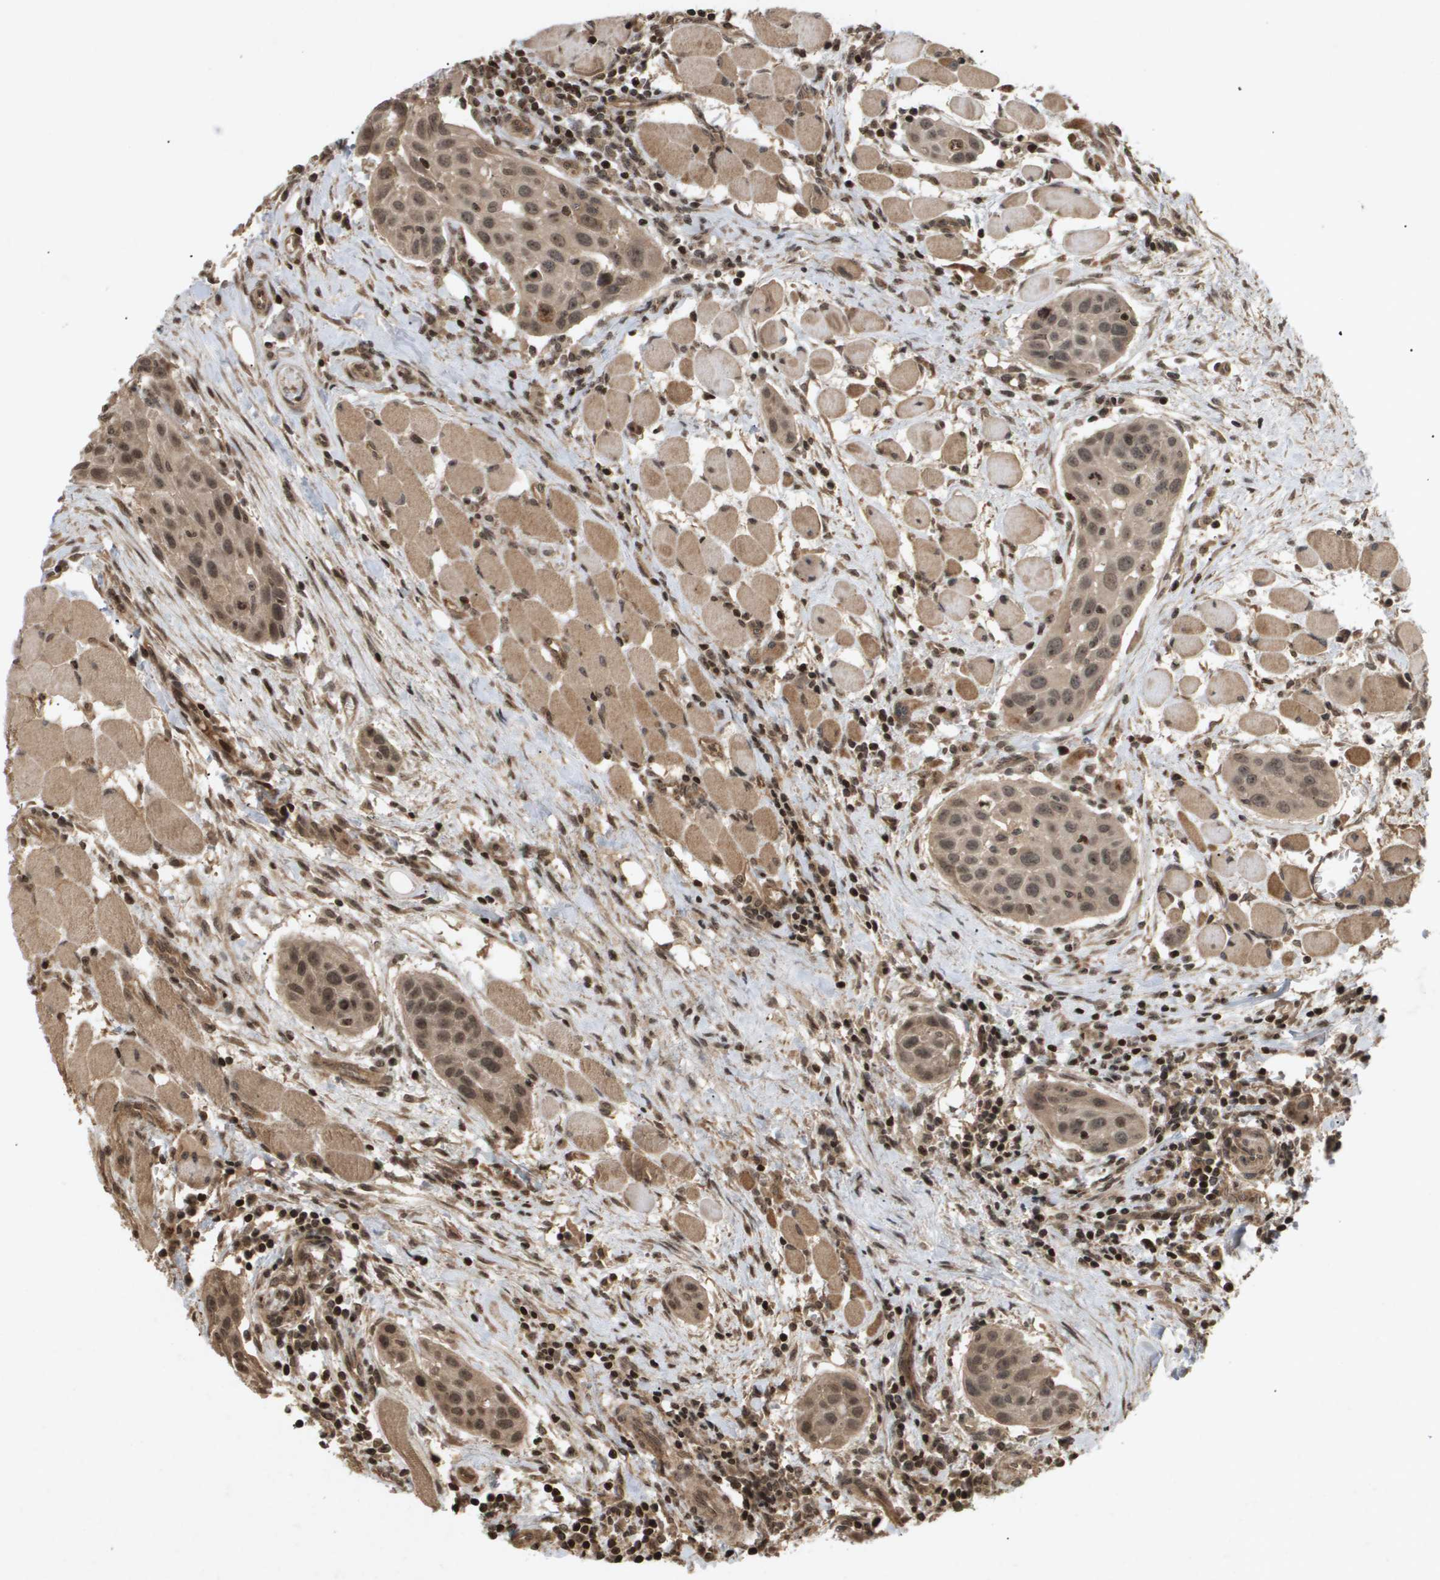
{"staining": {"intensity": "moderate", "quantity": ">75%", "location": "cytoplasmic/membranous,nuclear"}, "tissue": "head and neck cancer", "cell_type": "Tumor cells", "image_type": "cancer", "snomed": [{"axis": "morphology", "description": "Squamous cell carcinoma, NOS"}, {"axis": "topography", "description": "Oral tissue"}, {"axis": "topography", "description": "Head-Neck"}], "caption": "Immunohistochemical staining of human head and neck squamous cell carcinoma displays medium levels of moderate cytoplasmic/membranous and nuclear positivity in about >75% of tumor cells.", "gene": "HSPA6", "patient": {"sex": "female", "age": 50}}